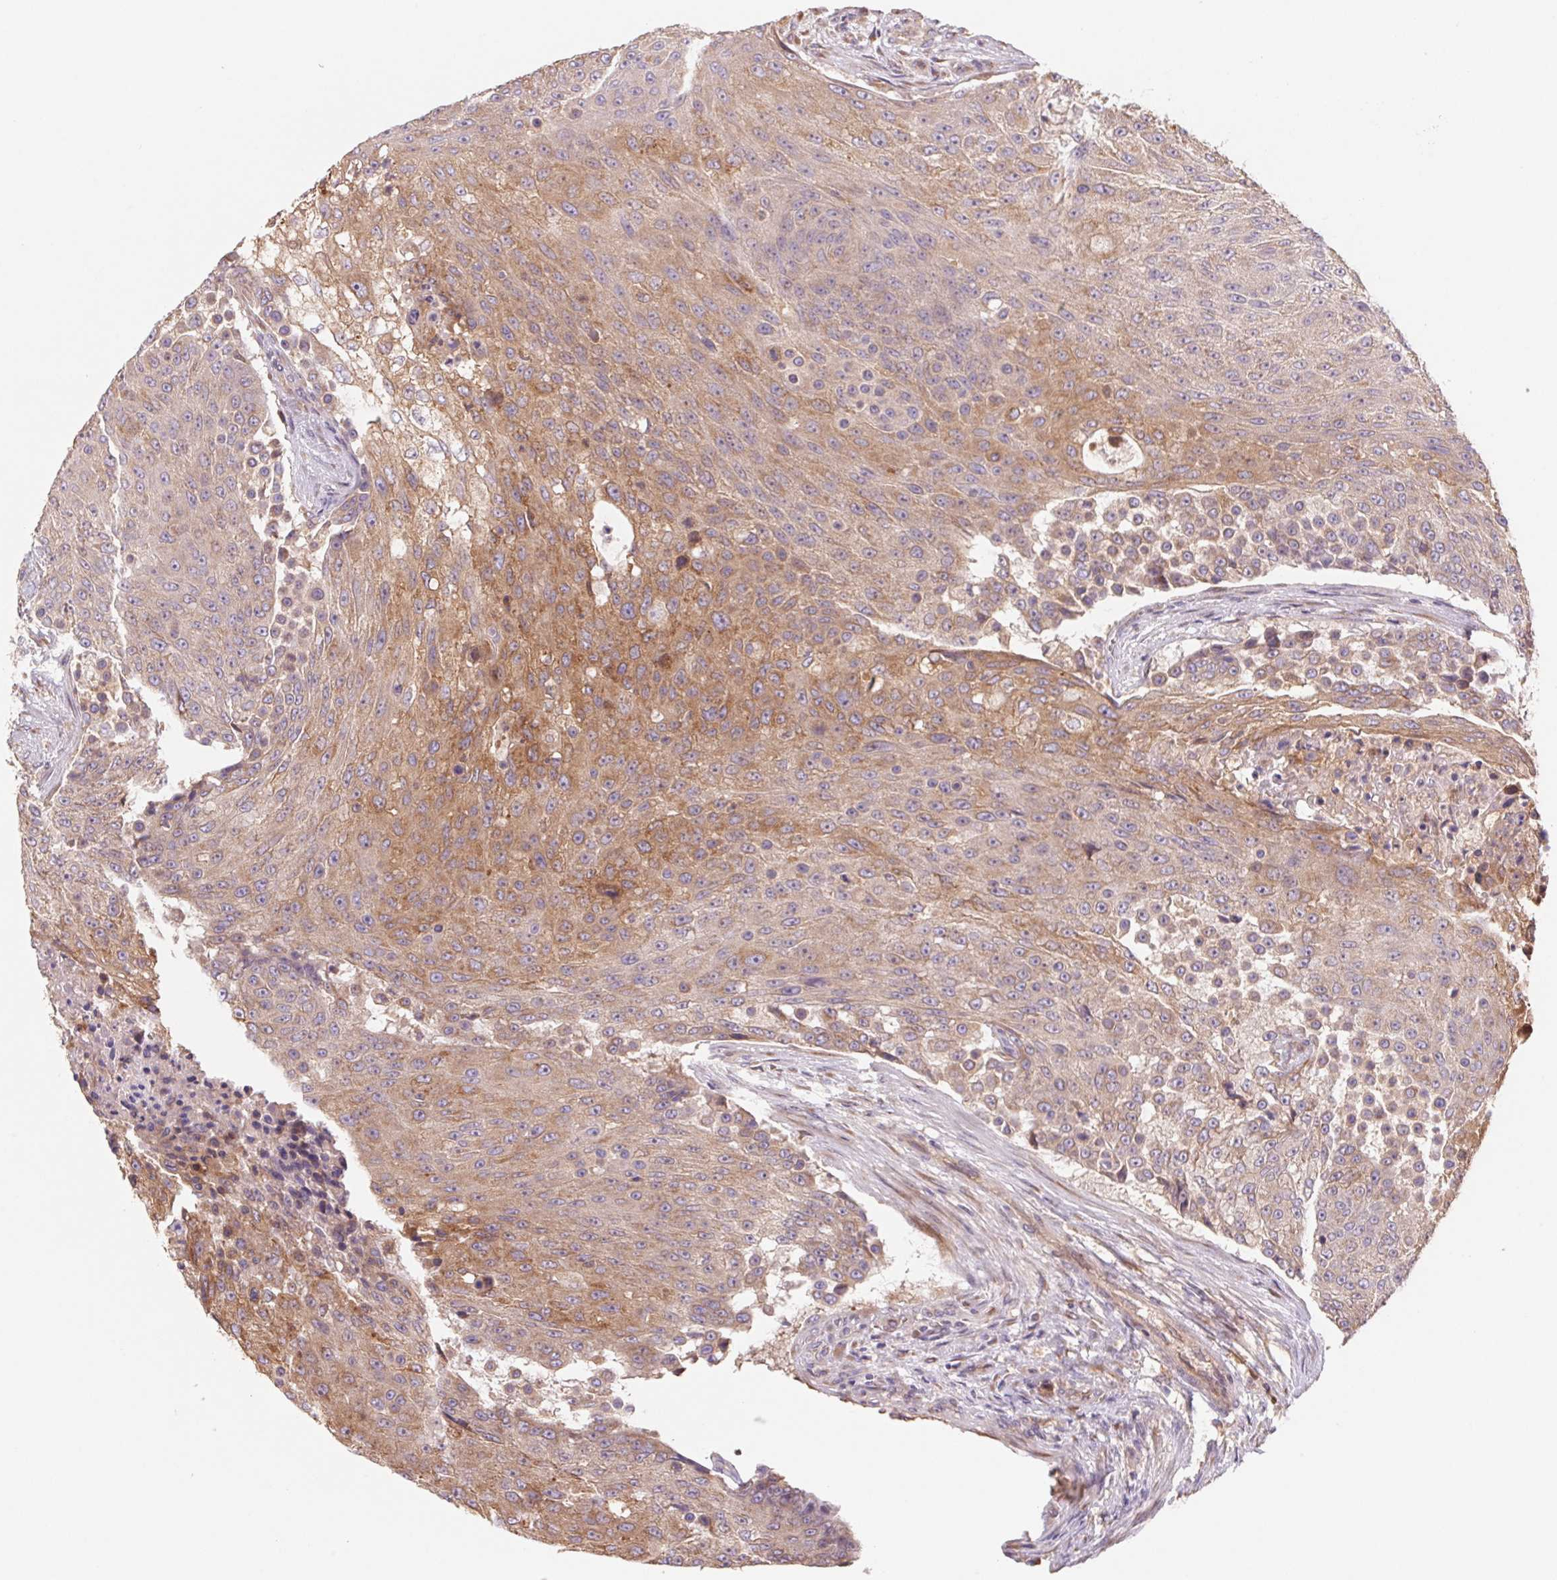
{"staining": {"intensity": "moderate", "quantity": "25%-75%", "location": "cytoplasmic/membranous"}, "tissue": "urothelial cancer", "cell_type": "Tumor cells", "image_type": "cancer", "snomed": [{"axis": "morphology", "description": "Urothelial carcinoma, High grade"}, {"axis": "topography", "description": "Urinary bladder"}], "caption": "Immunohistochemistry (IHC) (DAB (3,3'-diaminobenzidine)) staining of urothelial carcinoma (high-grade) displays moderate cytoplasmic/membranous protein positivity in approximately 25%-75% of tumor cells.", "gene": "RAB1A", "patient": {"sex": "female", "age": 63}}